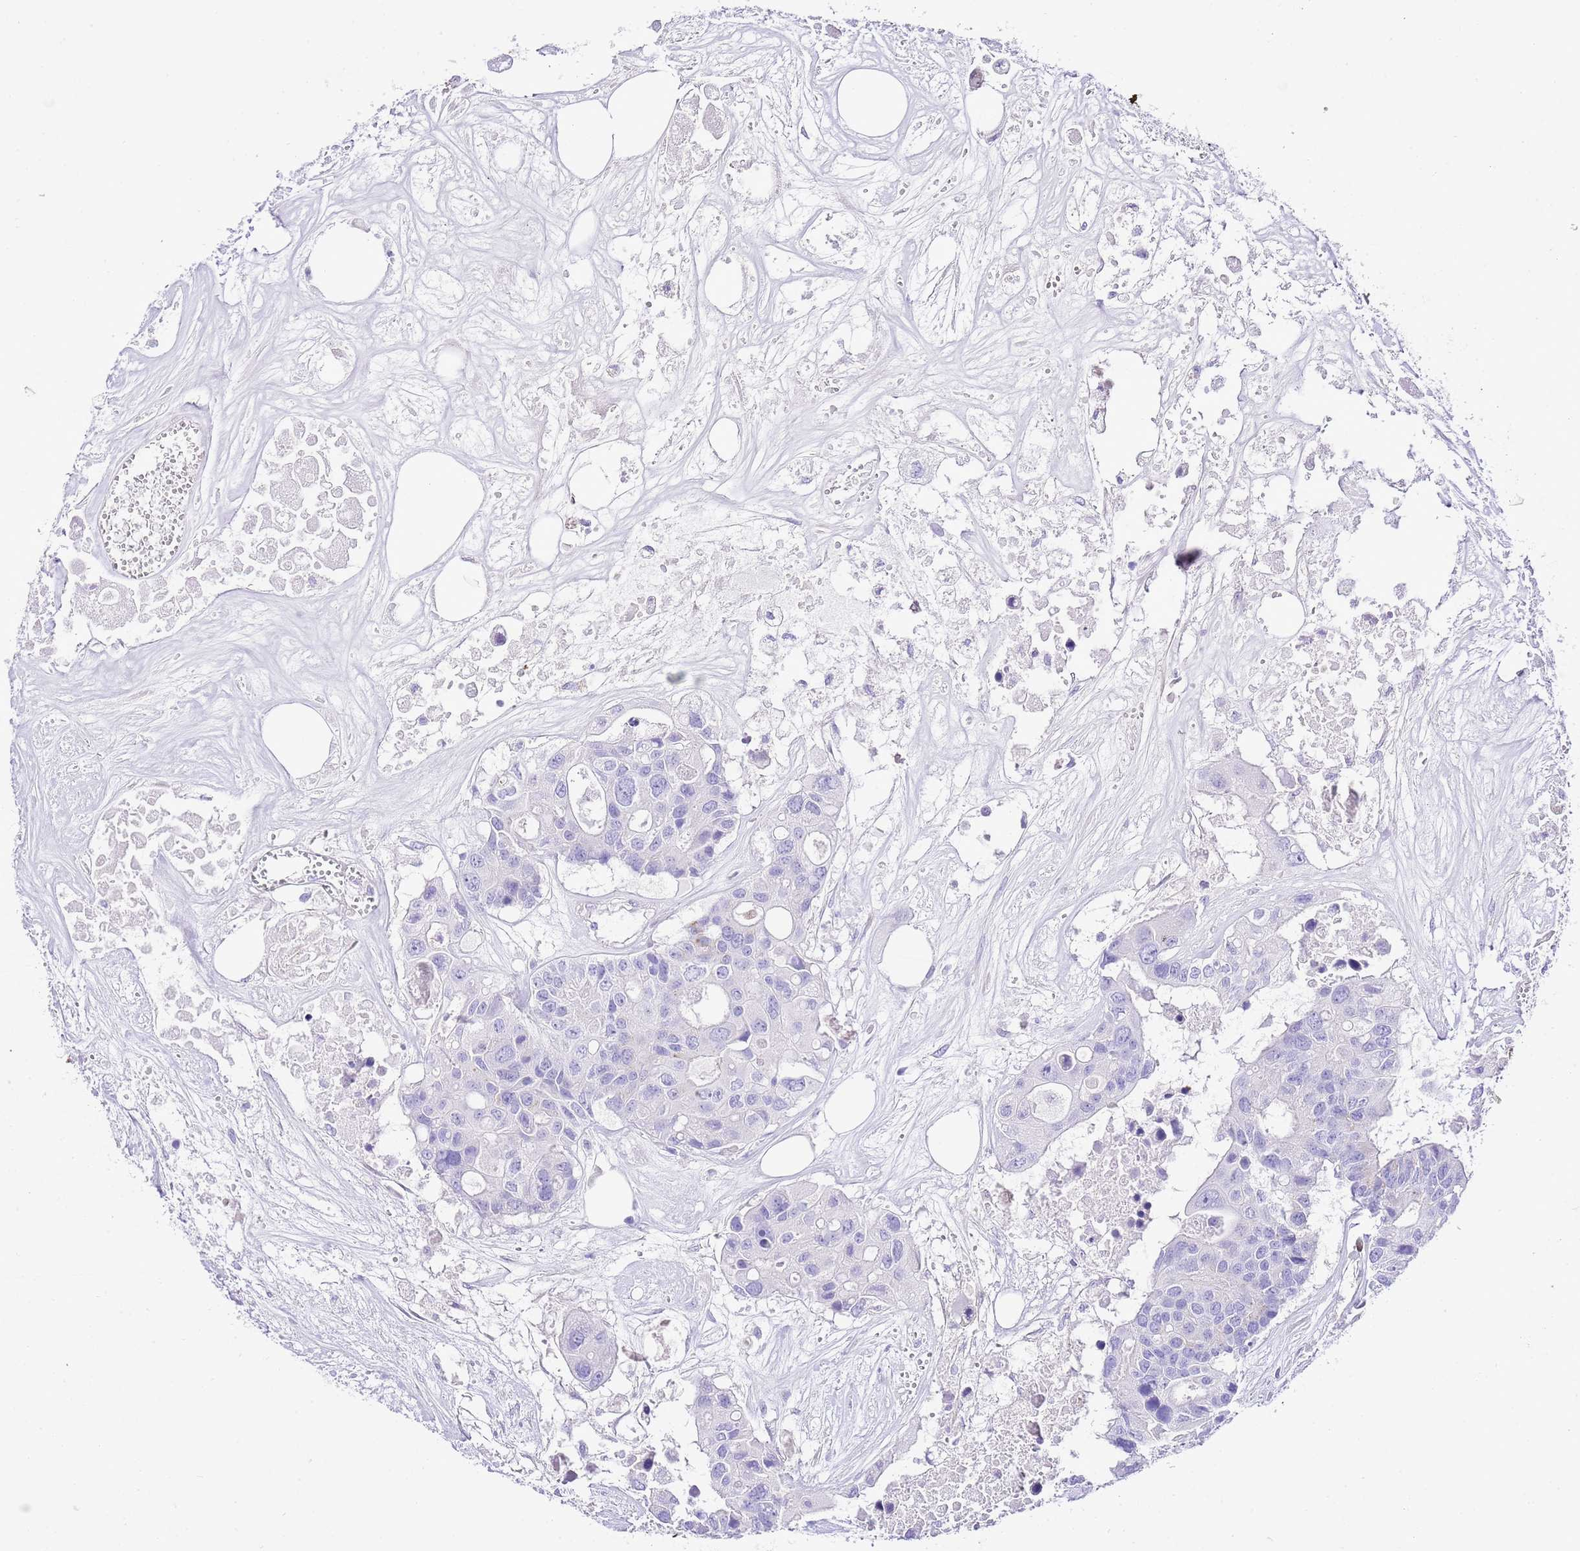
{"staining": {"intensity": "negative", "quantity": "none", "location": "none"}, "tissue": "colorectal cancer", "cell_type": "Tumor cells", "image_type": "cancer", "snomed": [{"axis": "morphology", "description": "Adenocarcinoma, NOS"}, {"axis": "topography", "description": "Colon"}], "caption": "Immunohistochemistry (IHC) image of neoplastic tissue: colorectal cancer stained with DAB shows no significant protein positivity in tumor cells.", "gene": "BHLHA15", "patient": {"sex": "male", "age": 77}}